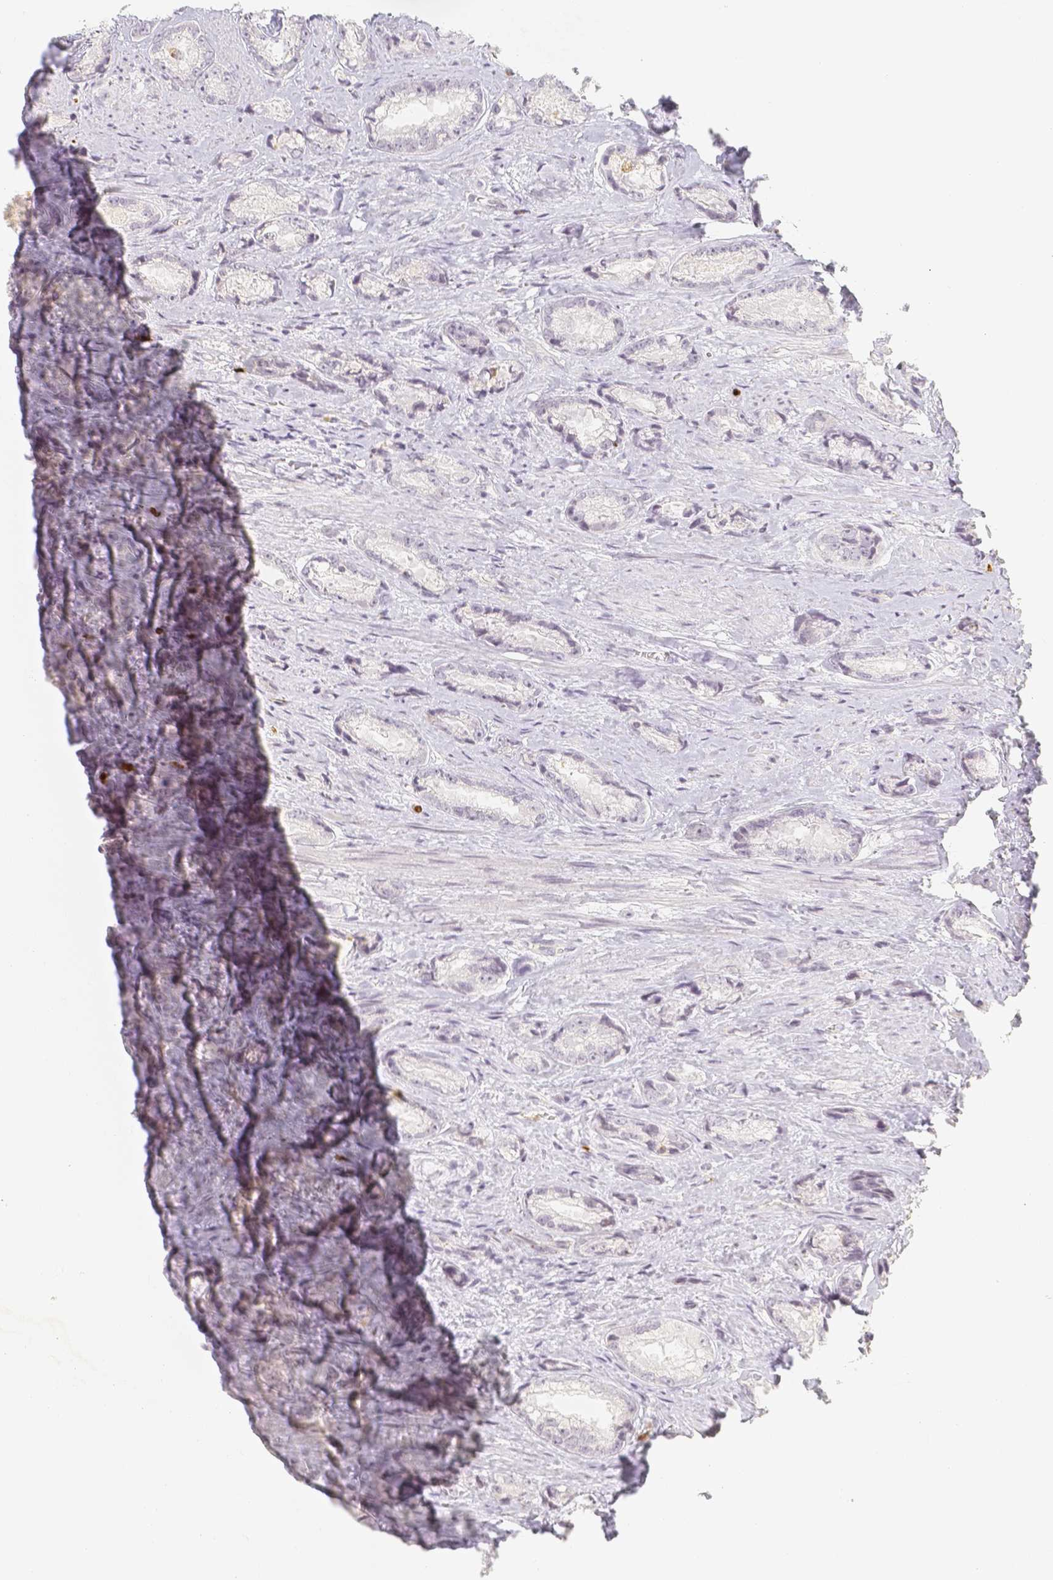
{"staining": {"intensity": "negative", "quantity": "none", "location": "none"}, "tissue": "prostate cancer", "cell_type": "Tumor cells", "image_type": "cancer", "snomed": [{"axis": "morphology", "description": "Adenocarcinoma, High grade"}, {"axis": "topography", "description": "Prostate"}], "caption": "Prostate cancer (high-grade adenocarcinoma) was stained to show a protein in brown. There is no significant positivity in tumor cells. The staining was performed using DAB (3,3'-diaminobenzidine) to visualize the protein expression in brown, while the nuclei were stained in blue with hematoxylin (Magnification: 20x).", "gene": "PADI4", "patient": {"sex": "male", "age": 61}}